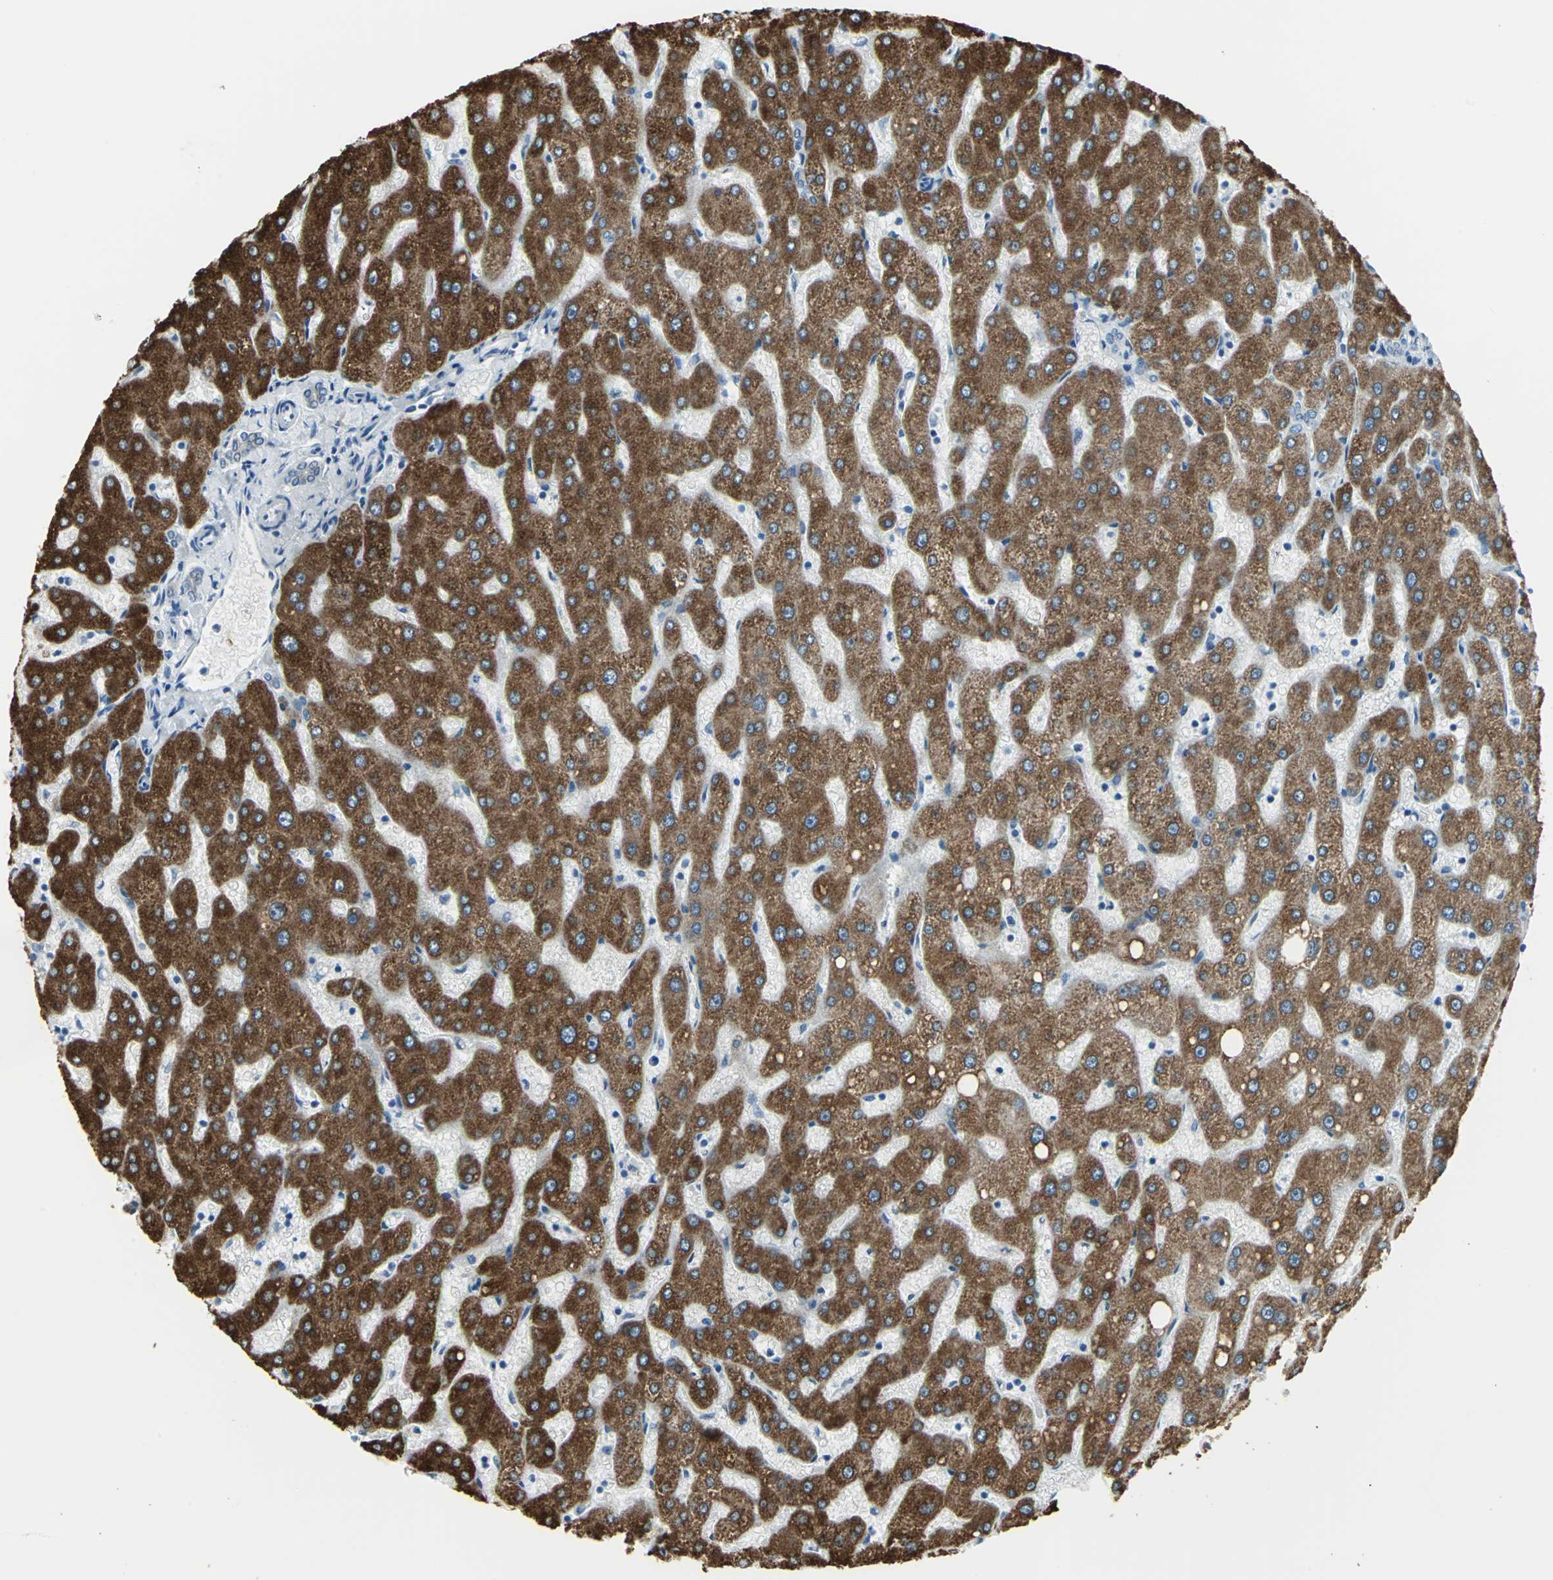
{"staining": {"intensity": "weak", "quantity": "25%-75%", "location": "cytoplasmic/membranous"}, "tissue": "liver", "cell_type": "Cholangiocytes", "image_type": "normal", "snomed": [{"axis": "morphology", "description": "Normal tissue, NOS"}, {"axis": "topography", "description": "Liver"}], "caption": "A brown stain labels weak cytoplasmic/membranous staining of a protein in cholangiocytes of normal liver.", "gene": "CYB5A", "patient": {"sex": "male", "age": 67}}